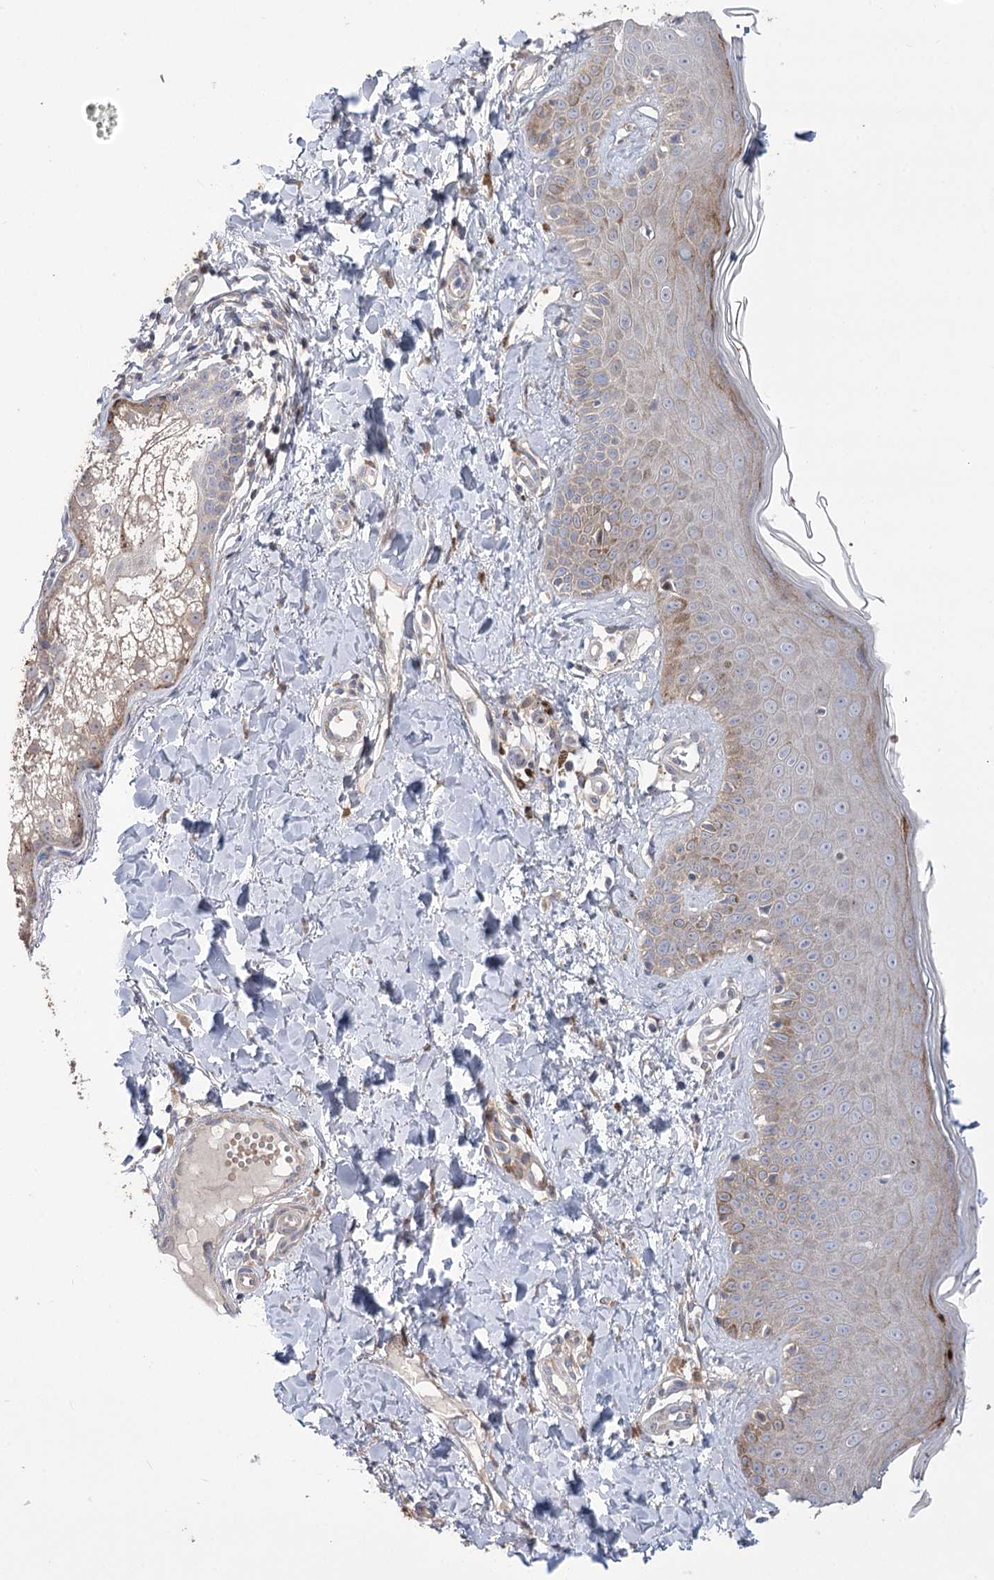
{"staining": {"intensity": "moderate", "quantity": "25%-75%", "location": "cytoplasmic/membranous"}, "tissue": "skin", "cell_type": "Fibroblasts", "image_type": "normal", "snomed": [{"axis": "morphology", "description": "Normal tissue, NOS"}, {"axis": "topography", "description": "Skin"}], "caption": "Immunohistochemical staining of unremarkable skin reveals 25%-75% levels of moderate cytoplasmic/membranous protein positivity in about 25%-75% of fibroblasts.", "gene": "TRUB1", "patient": {"sex": "male", "age": 52}}